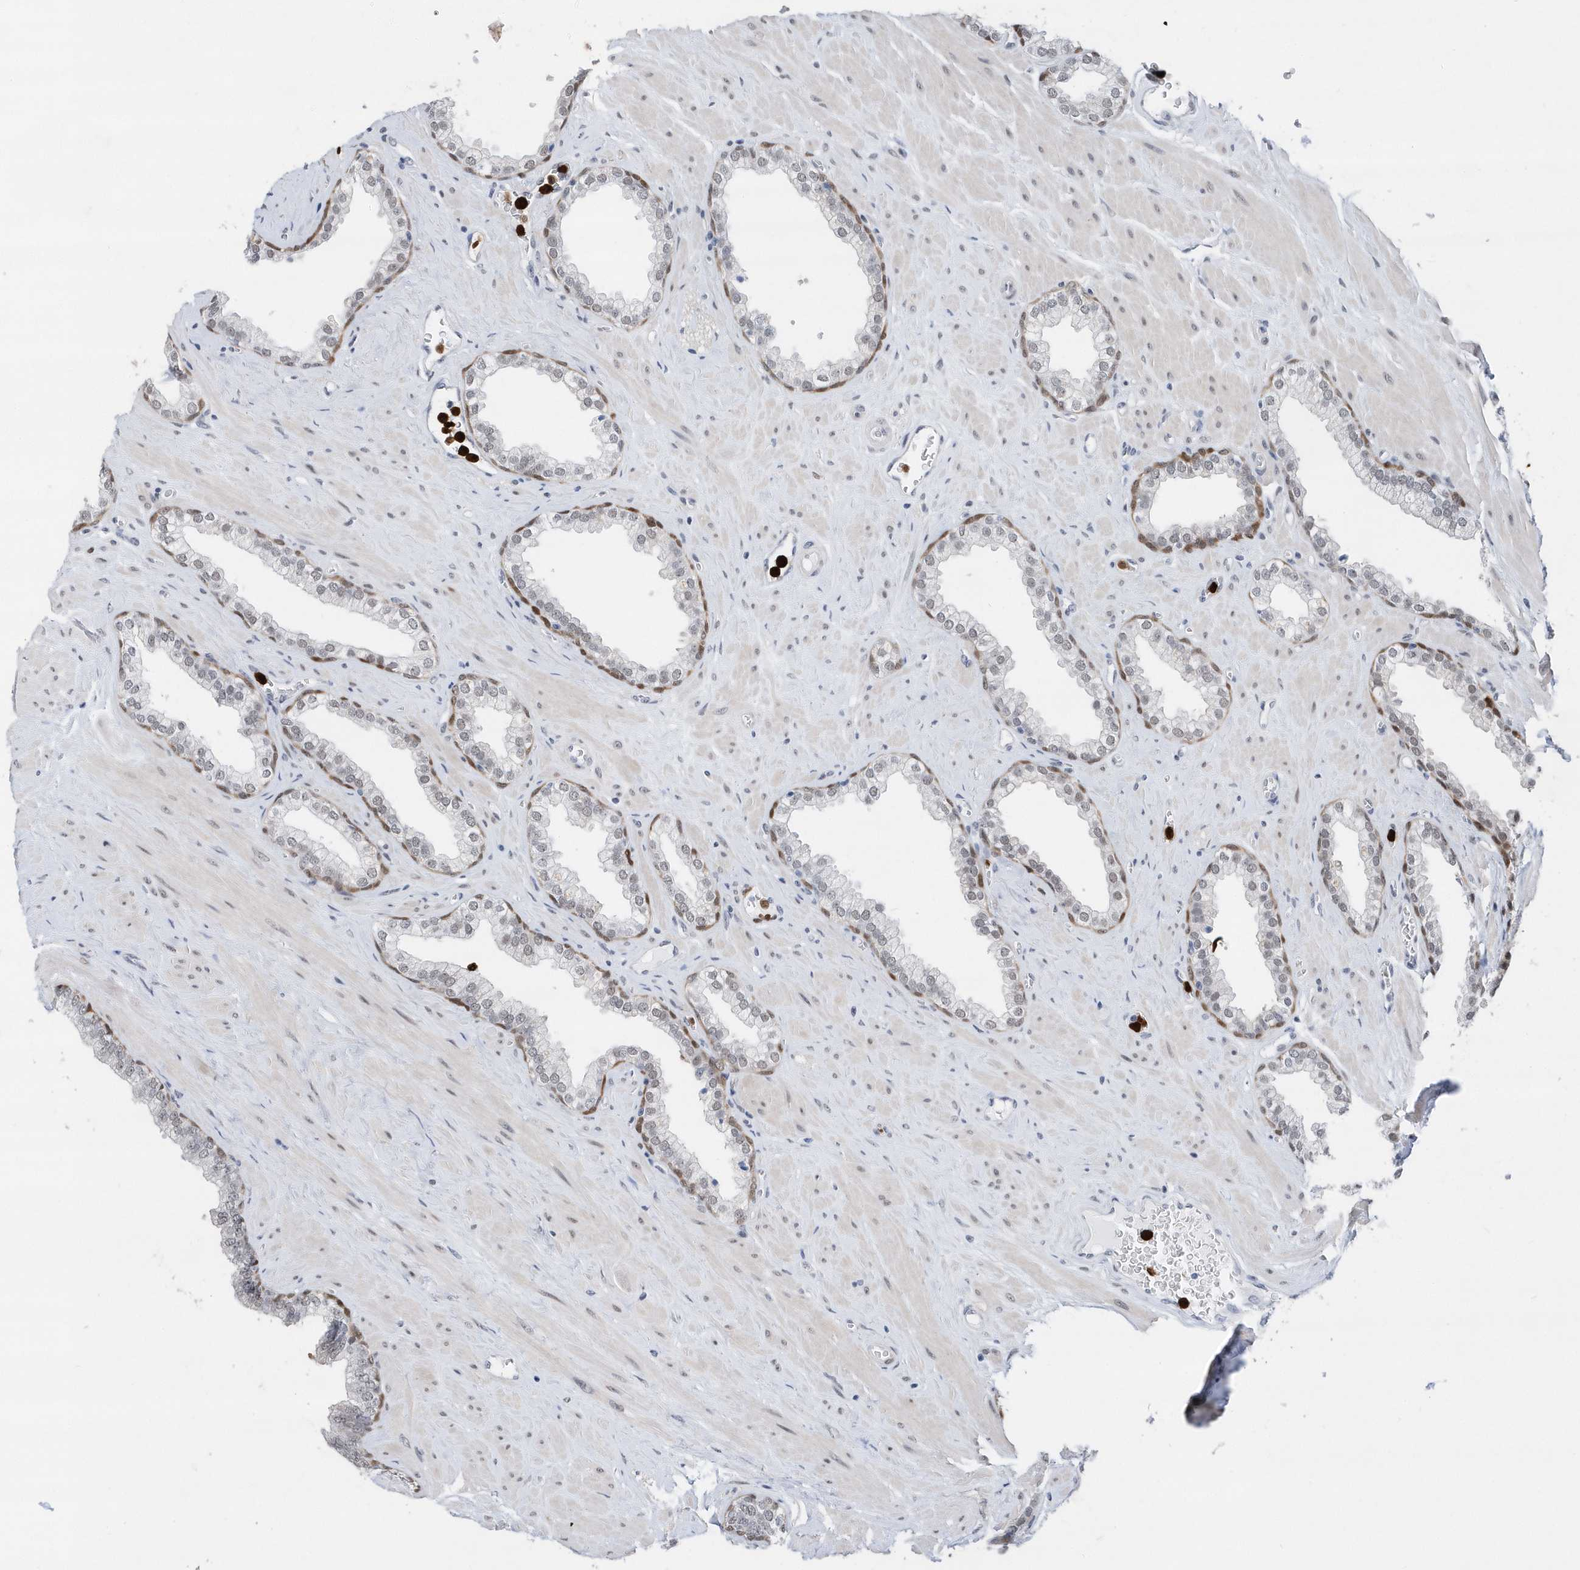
{"staining": {"intensity": "moderate", "quantity": "<25%", "location": "nuclear"}, "tissue": "prostate", "cell_type": "Glandular cells", "image_type": "normal", "snomed": [{"axis": "morphology", "description": "Normal tissue, NOS"}, {"axis": "morphology", "description": "Urothelial carcinoma, Low grade"}, {"axis": "topography", "description": "Urinary bladder"}, {"axis": "topography", "description": "Prostate"}], "caption": "IHC image of normal human prostate stained for a protein (brown), which demonstrates low levels of moderate nuclear expression in about <25% of glandular cells.", "gene": "RPP30", "patient": {"sex": "male", "age": 60}}